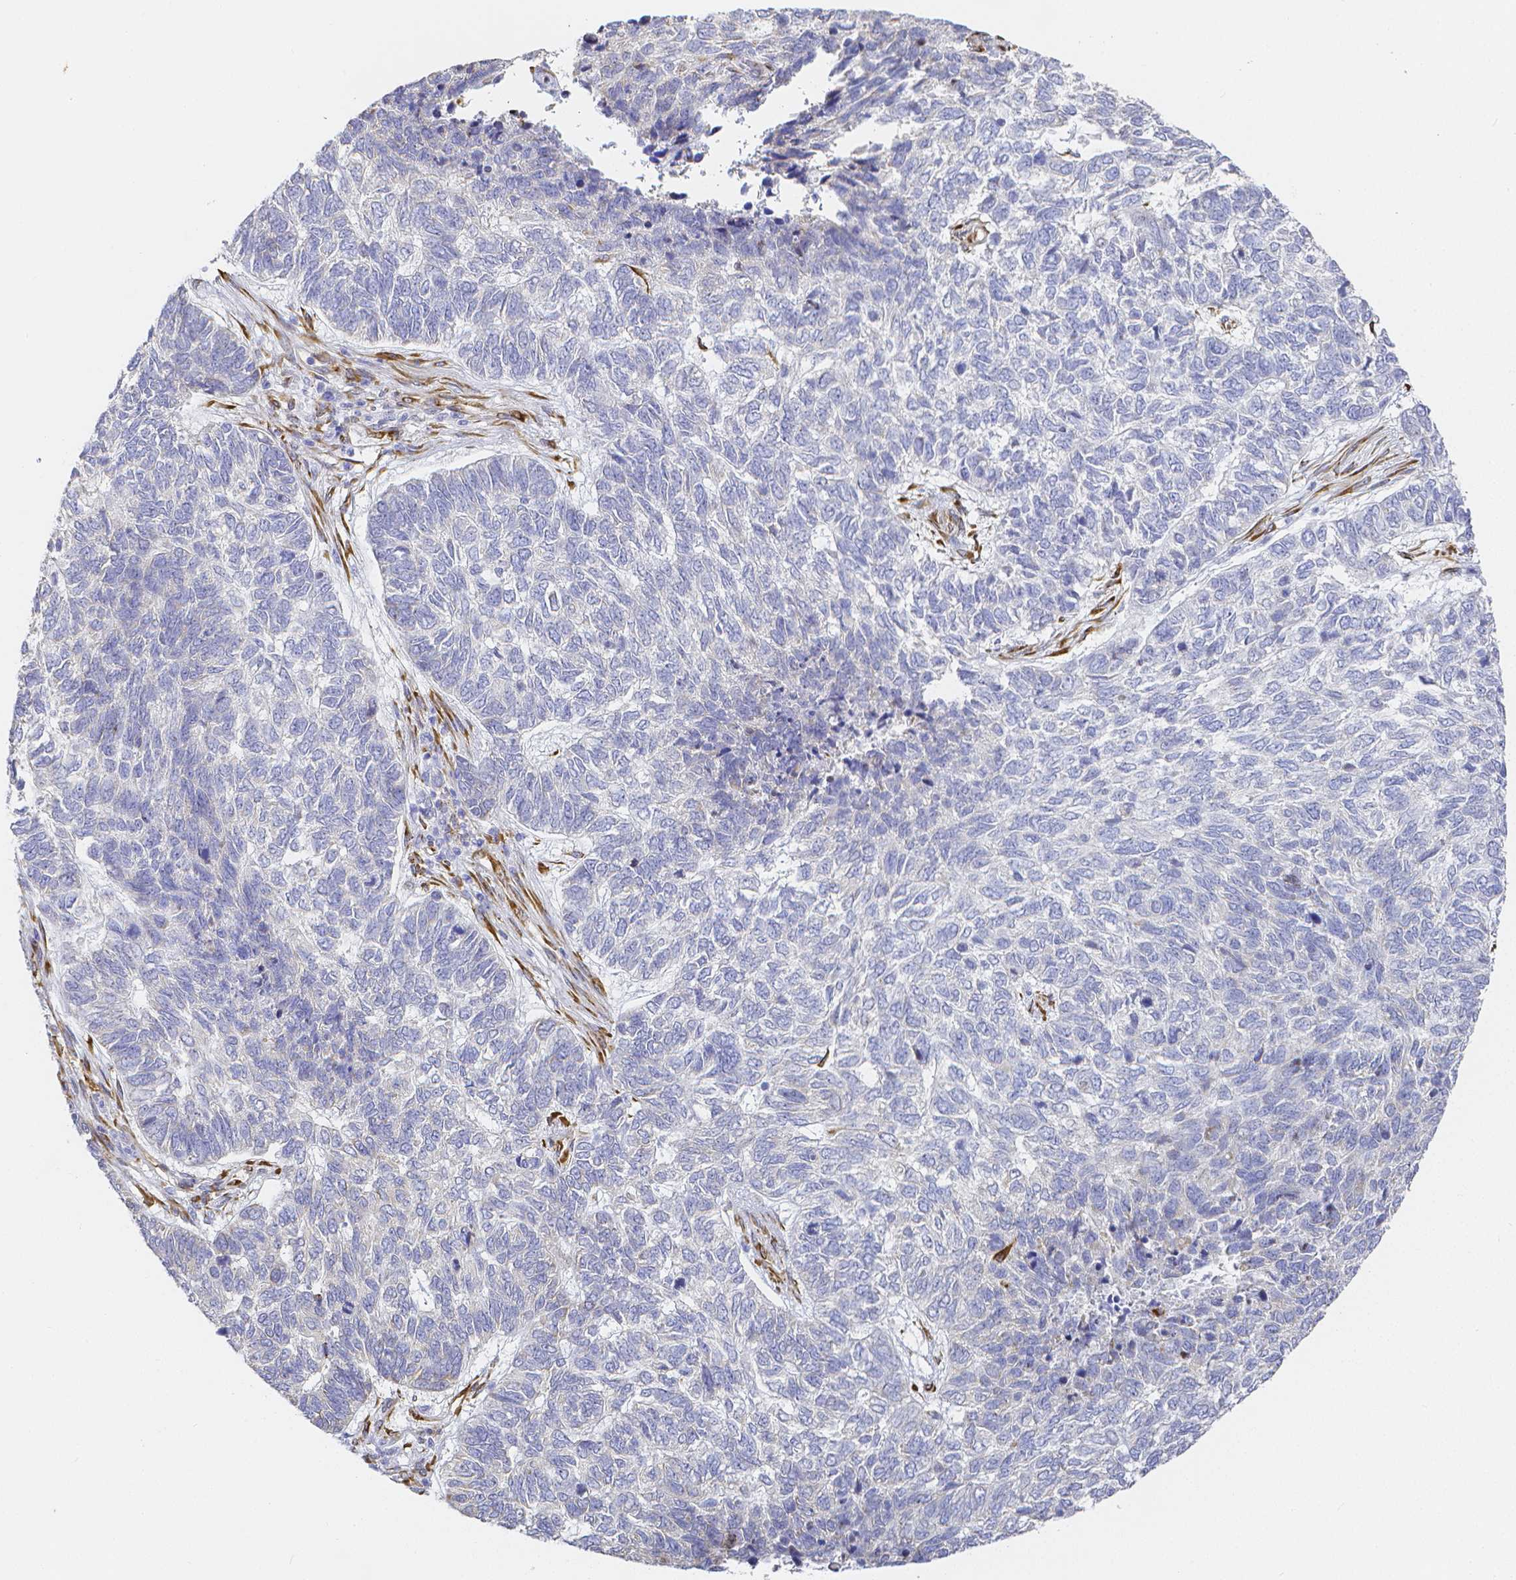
{"staining": {"intensity": "negative", "quantity": "none", "location": "none"}, "tissue": "skin cancer", "cell_type": "Tumor cells", "image_type": "cancer", "snomed": [{"axis": "morphology", "description": "Basal cell carcinoma"}, {"axis": "topography", "description": "Skin"}], "caption": "Immunohistochemical staining of human skin cancer (basal cell carcinoma) reveals no significant staining in tumor cells. (DAB (3,3'-diaminobenzidine) immunohistochemistry (IHC) visualized using brightfield microscopy, high magnification).", "gene": "SMURF1", "patient": {"sex": "female", "age": 65}}